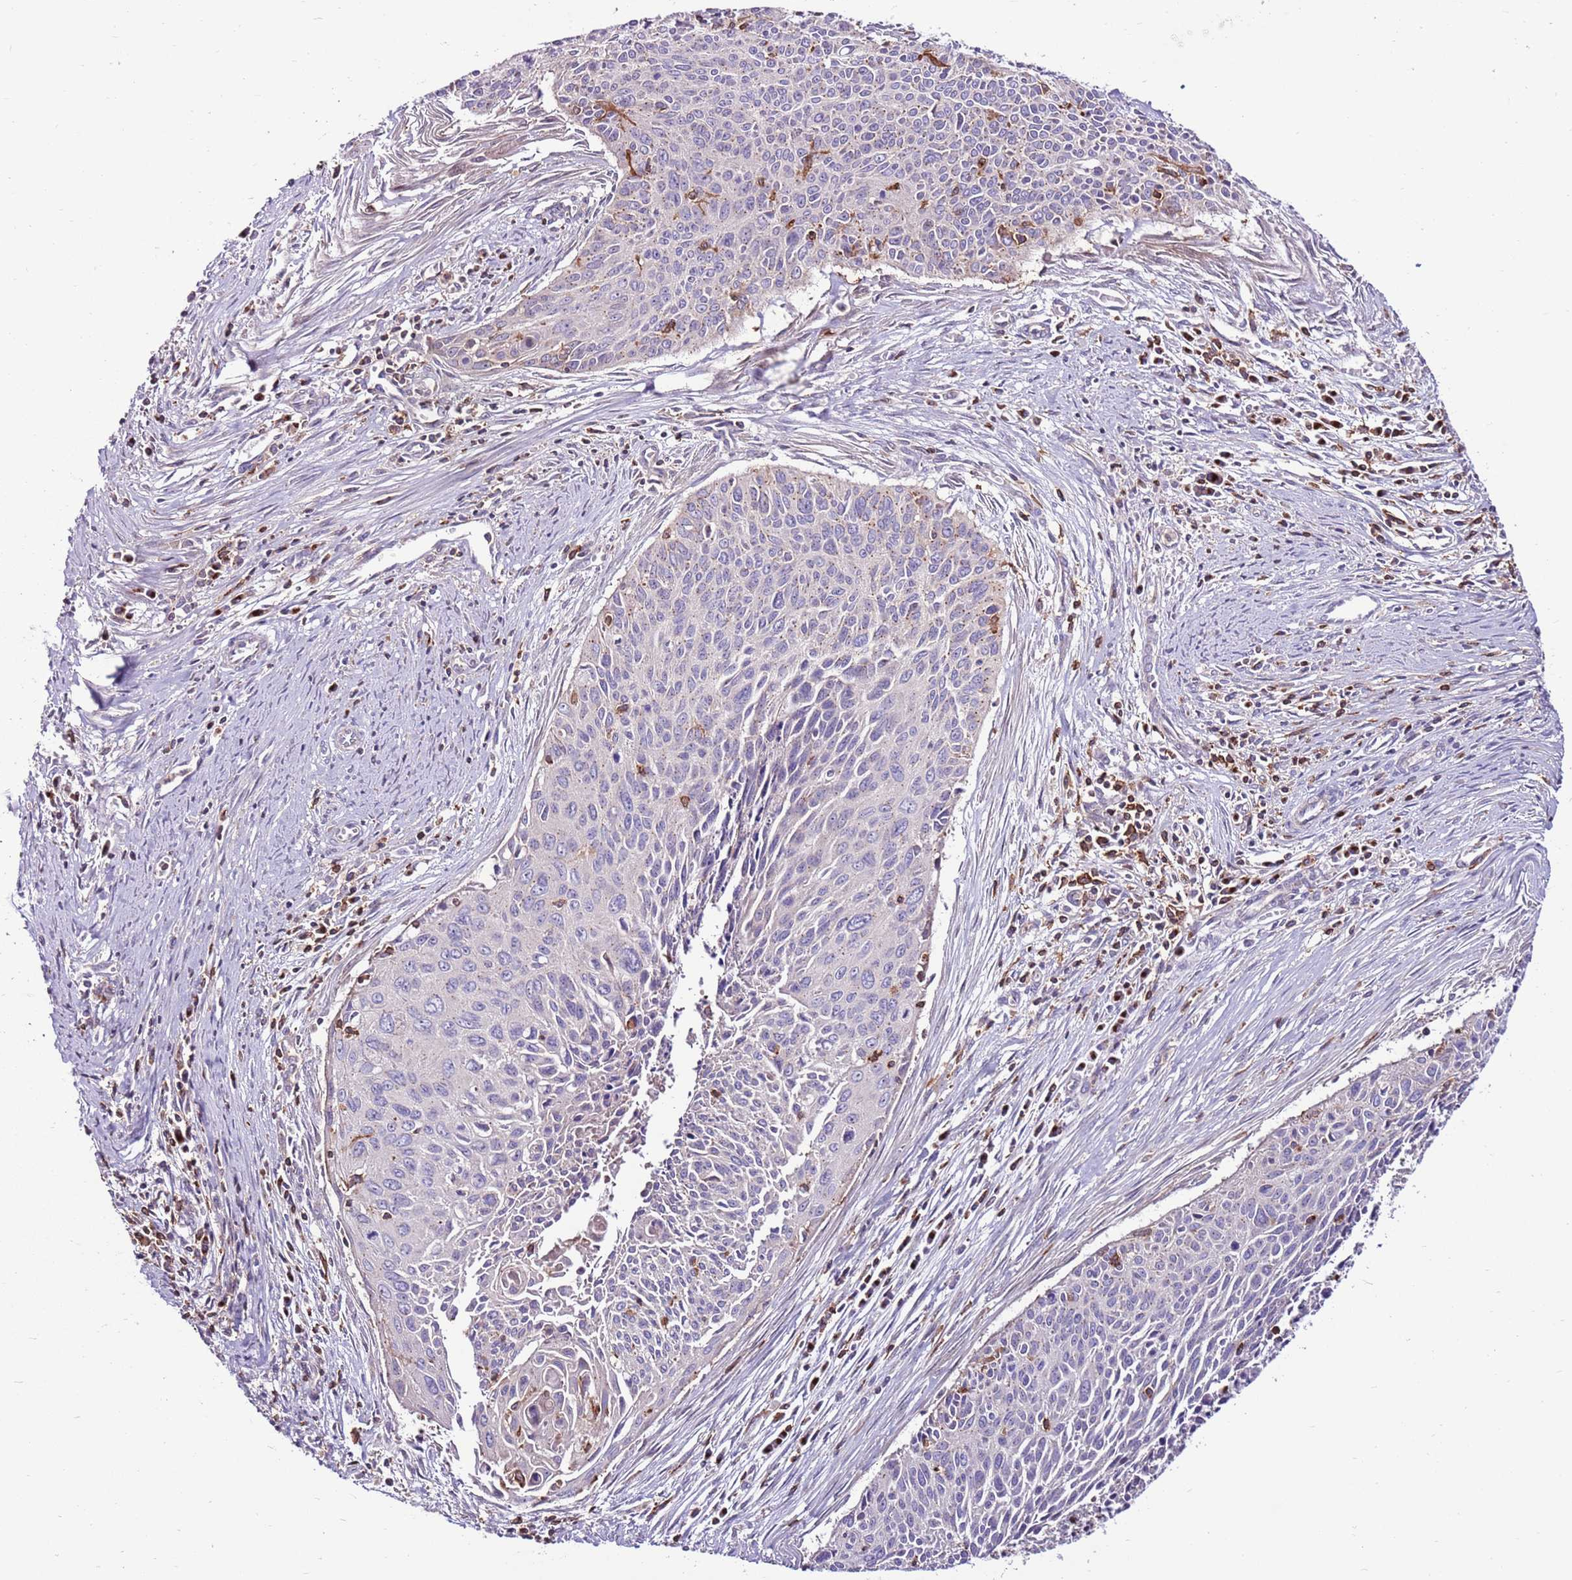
{"staining": {"intensity": "negative", "quantity": "none", "location": "none"}, "tissue": "cervical cancer", "cell_type": "Tumor cells", "image_type": "cancer", "snomed": [{"axis": "morphology", "description": "Squamous cell carcinoma, NOS"}, {"axis": "topography", "description": "Cervix"}], "caption": "Tumor cells are negative for brown protein staining in cervical cancer (squamous cell carcinoma).", "gene": "ZSWIM1", "patient": {"sex": "female", "age": 55}}